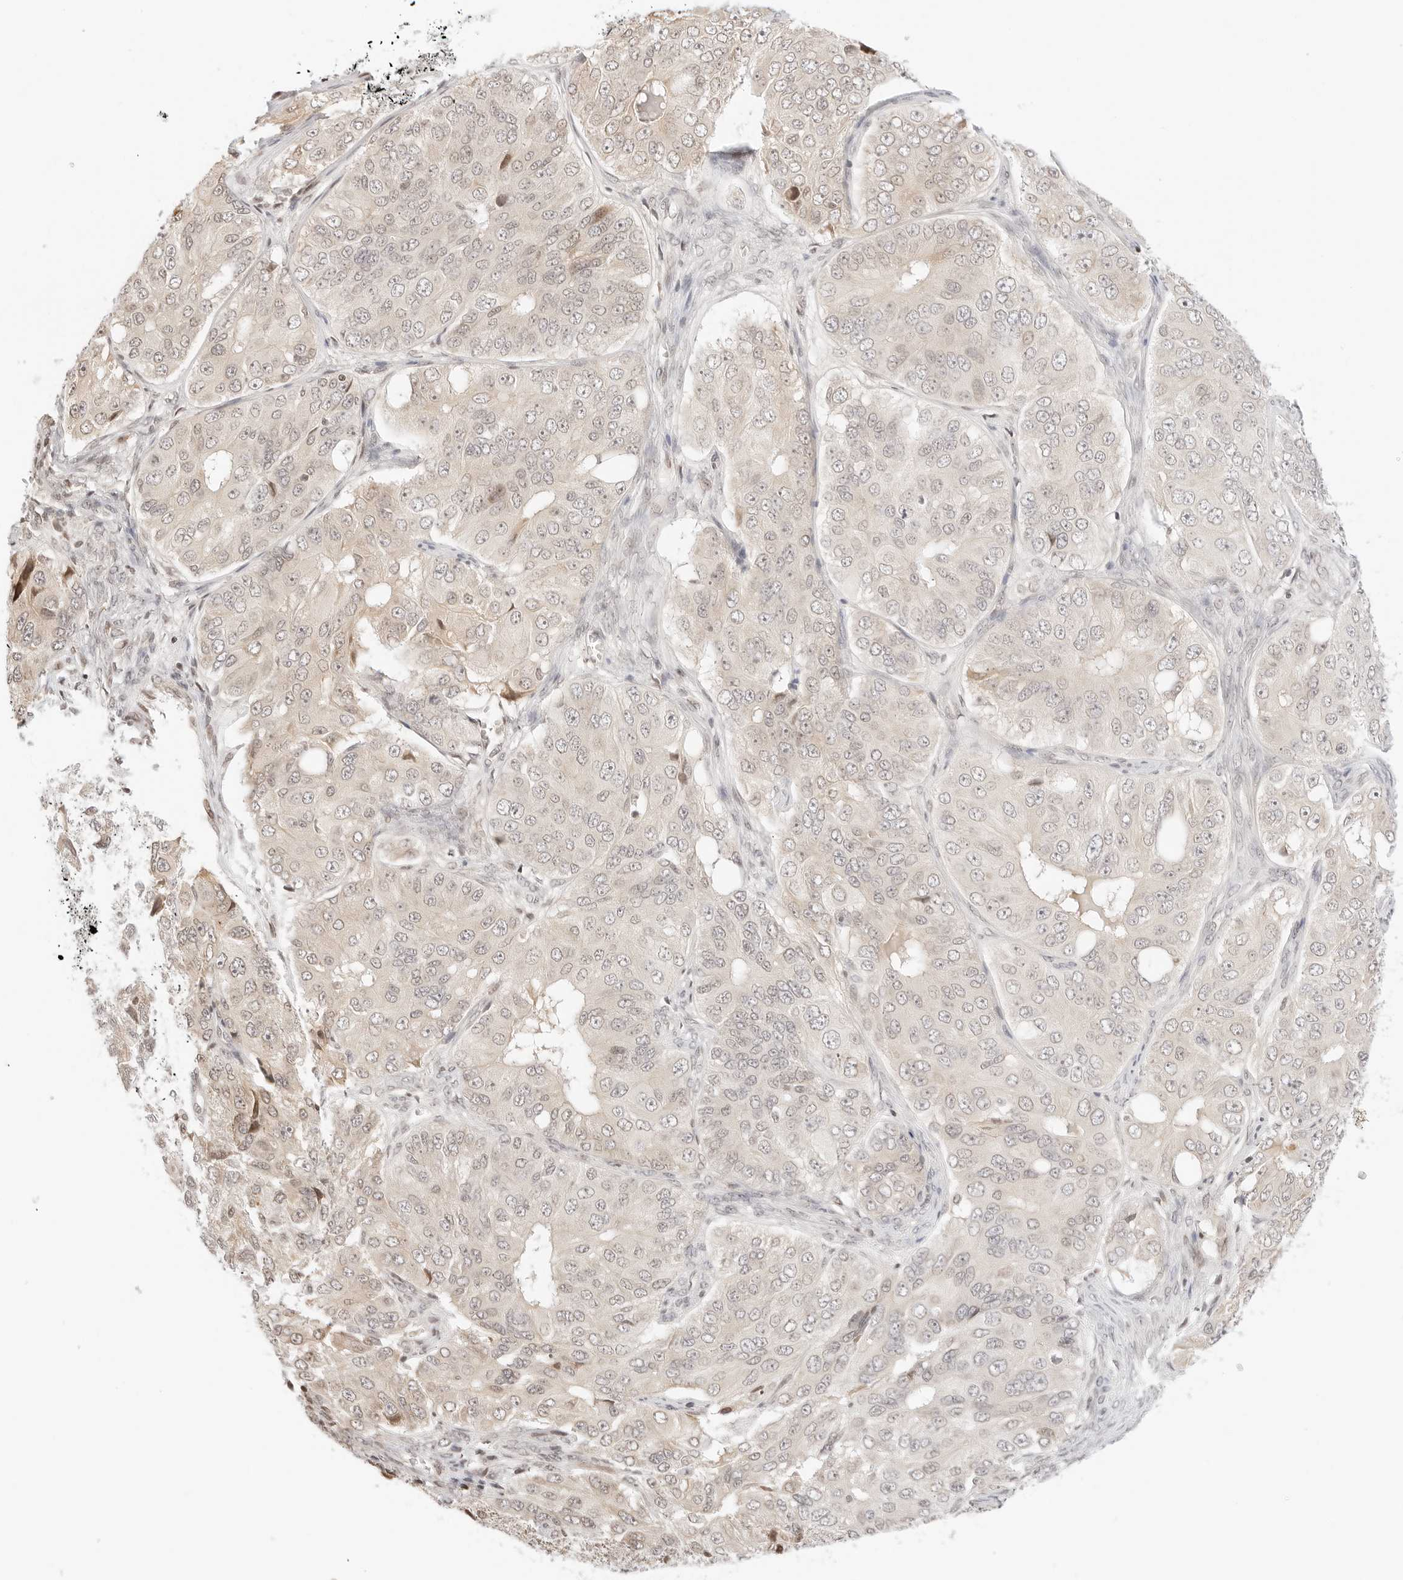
{"staining": {"intensity": "weak", "quantity": "<25%", "location": "cytoplasmic/membranous,nuclear"}, "tissue": "ovarian cancer", "cell_type": "Tumor cells", "image_type": "cancer", "snomed": [{"axis": "morphology", "description": "Carcinoma, endometroid"}, {"axis": "topography", "description": "Ovary"}], "caption": "This is an immunohistochemistry photomicrograph of ovarian endometroid carcinoma. There is no expression in tumor cells.", "gene": "RPS6KL1", "patient": {"sex": "female", "age": 51}}